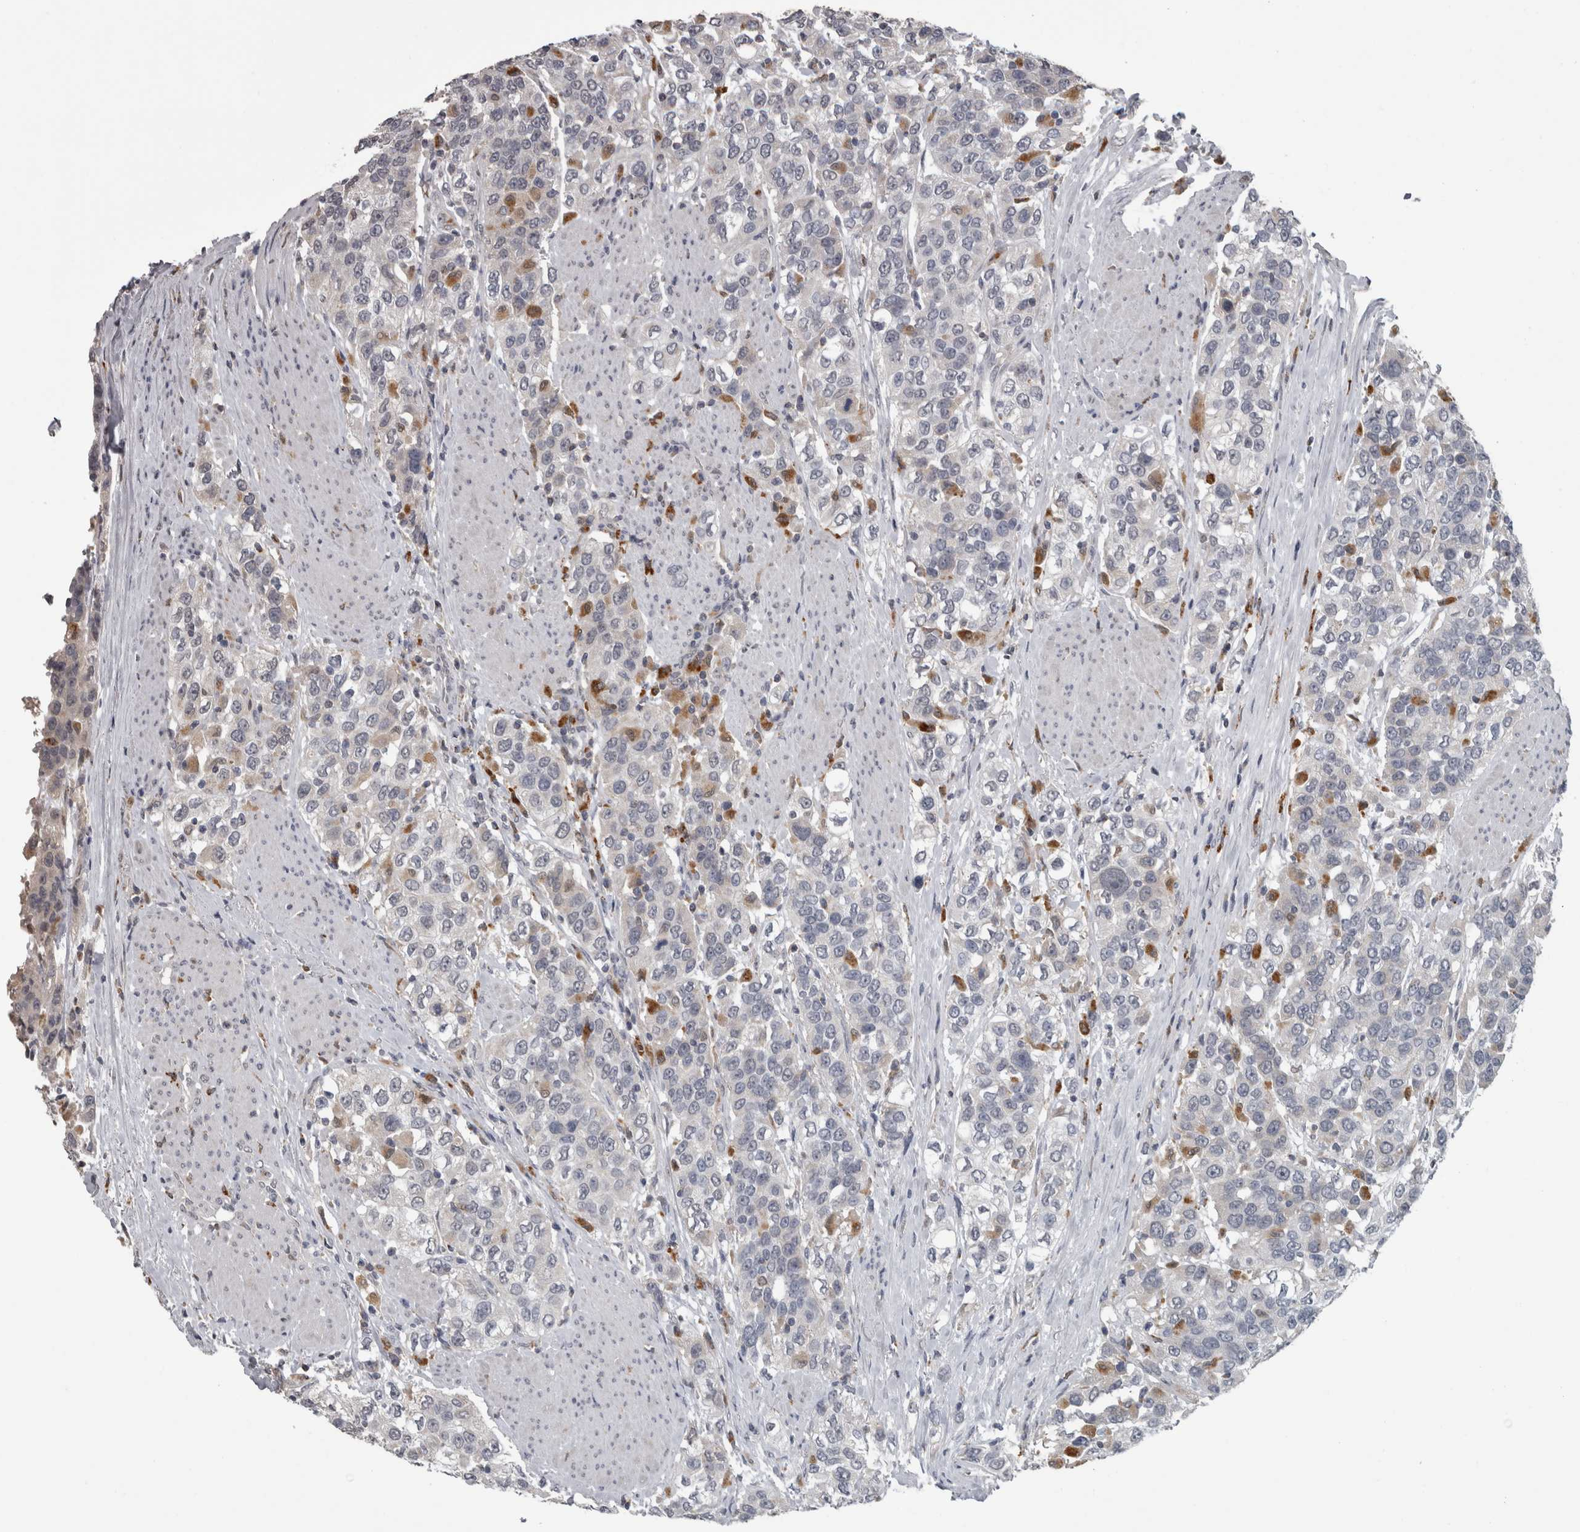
{"staining": {"intensity": "negative", "quantity": "none", "location": "none"}, "tissue": "urothelial cancer", "cell_type": "Tumor cells", "image_type": "cancer", "snomed": [{"axis": "morphology", "description": "Urothelial carcinoma, High grade"}, {"axis": "topography", "description": "Urinary bladder"}], "caption": "Immunohistochemical staining of human urothelial cancer reveals no significant positivity in tumor cells.", "gene": "NAAA", "patient": {"sex": "female", "age": 80}}